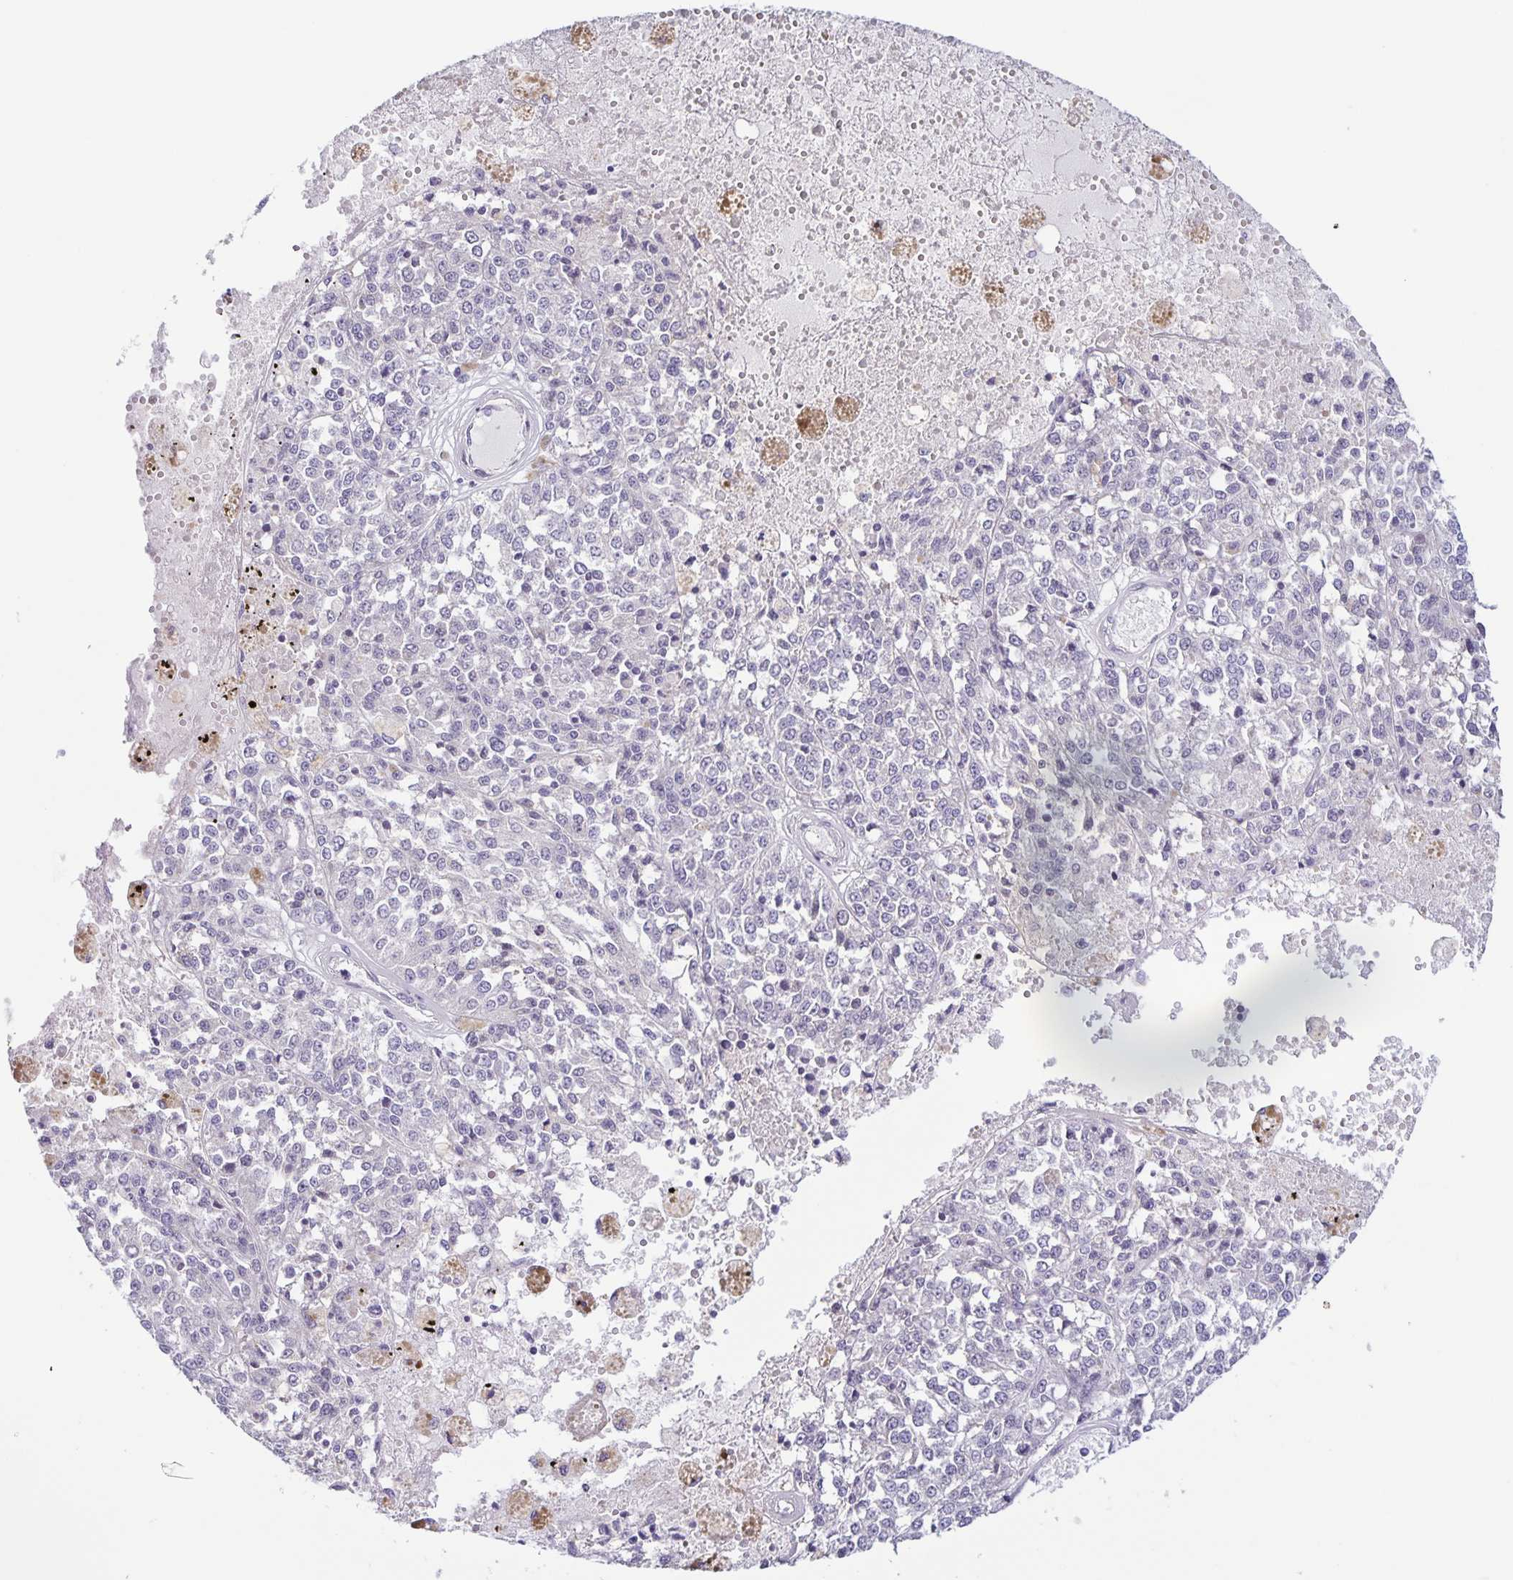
{"staining": {"intensity": "negative", "quantity": "none", "location": "none"}, "tissue": "melanoma", "cell_type": "Tumor cells", "image_type": "cancer", "snomed": [{"axis": "morphology", "description": "Malignant melanoma, Metastatic site"}, {"axis": "topography", "description": "Lymph node"}], "caption": "The photomicrograph displays no significant positivity in tumor cells of malignant melanoma (metastatic site). The staining was performed using DAB to visualize the protein expression in brown, while the nuclei were stained in blue with hematoxylin (Magnification: 20x).", "gene": "SYNE2", "patient": {"sex": "female", "age": 64}}